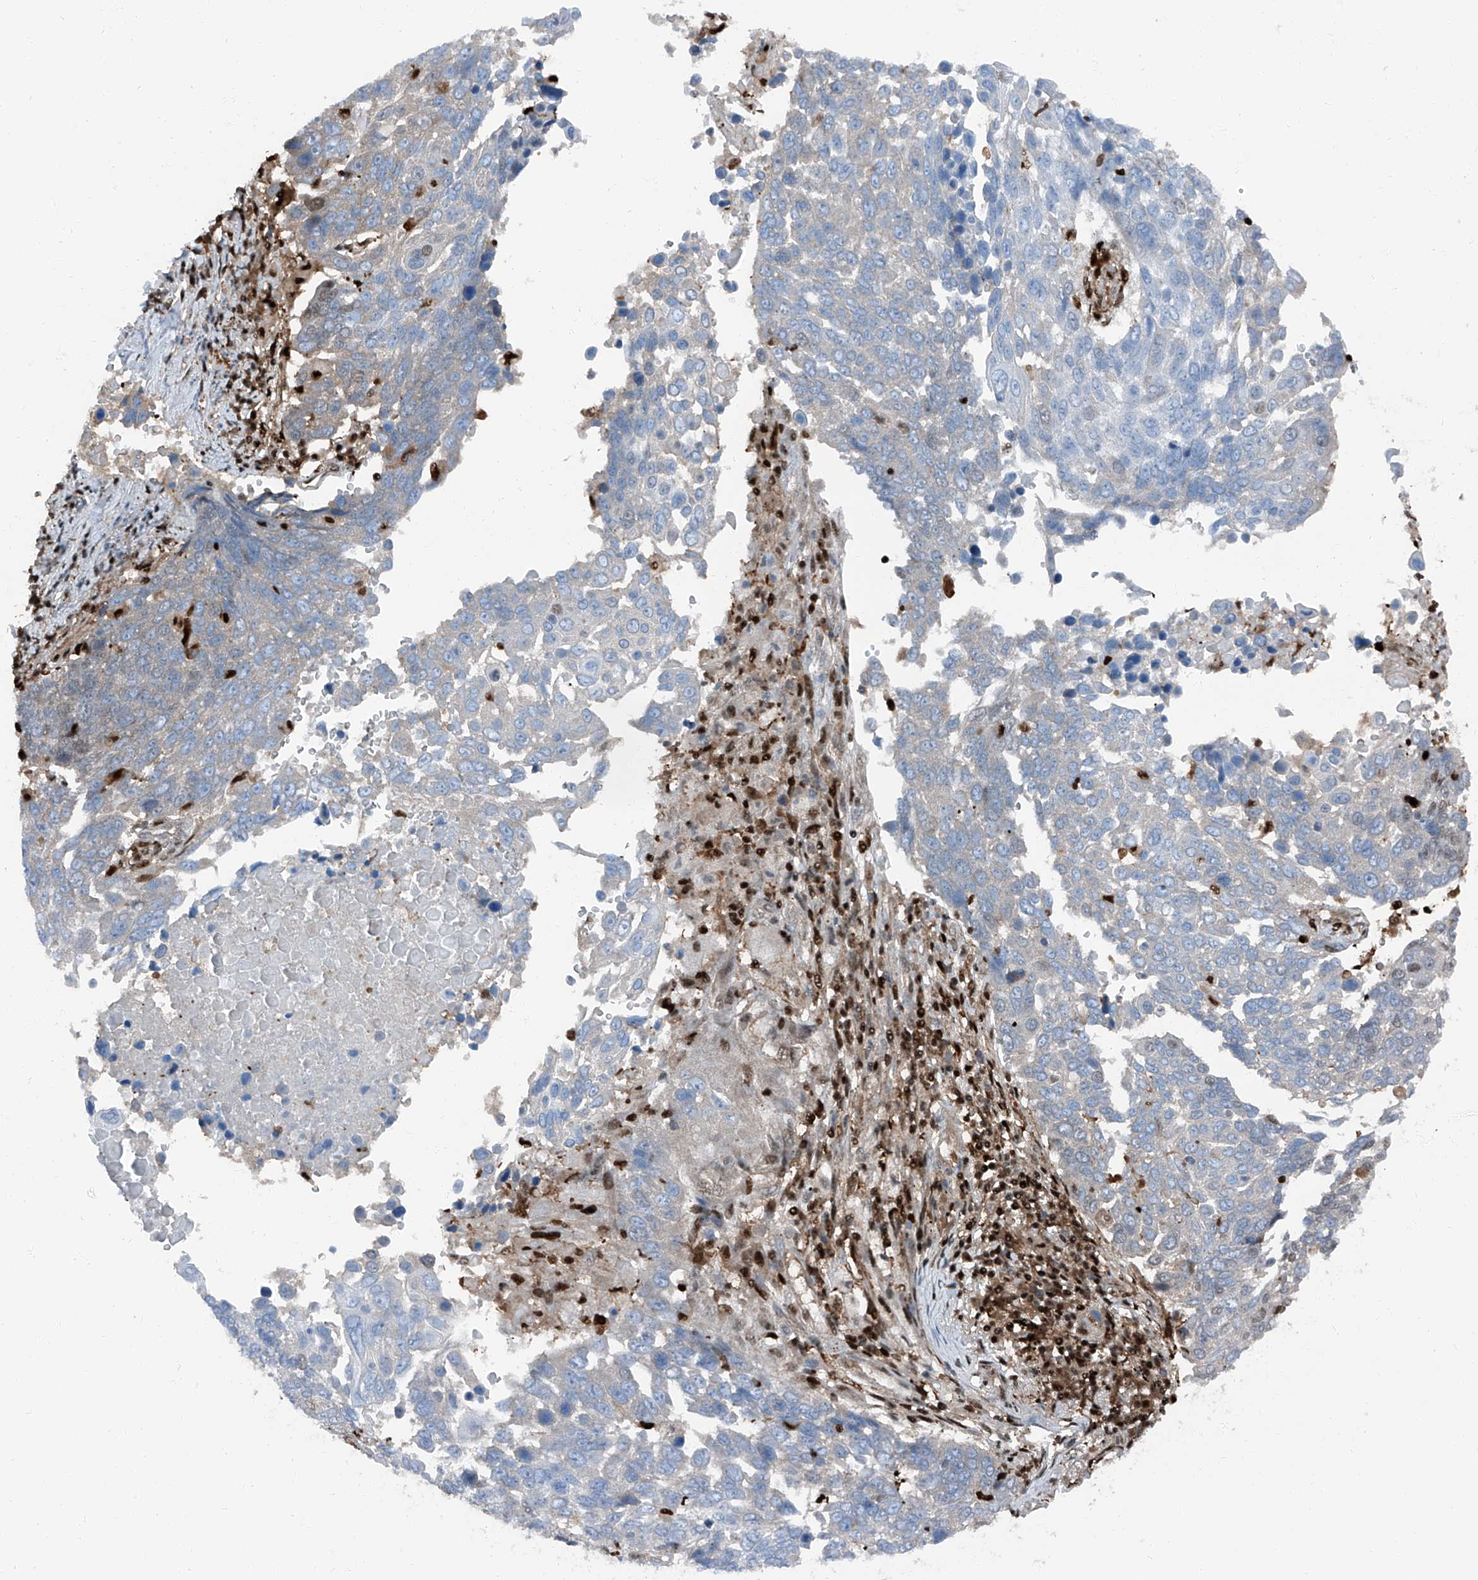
{"staining": {"intensity": "weak", "quantity": "<25%", "location": "cytoplasmic/membranous"}, "tissue": "lung cancer", "cell_type": "Tumor cells", "image_type": "cancer", "snomed": [{"axis": "morphology", "description": "Squamous cell carcinoma, NOS"}, {"axis": "topography", "description": "Lung"}], "caption": "Immunohistochemical staining of human lung squamous cell carcinoma shows no significant positivity in tumor cells.", "gene": "PSMB10", "patient": {"sex": "male", "age": 66}}